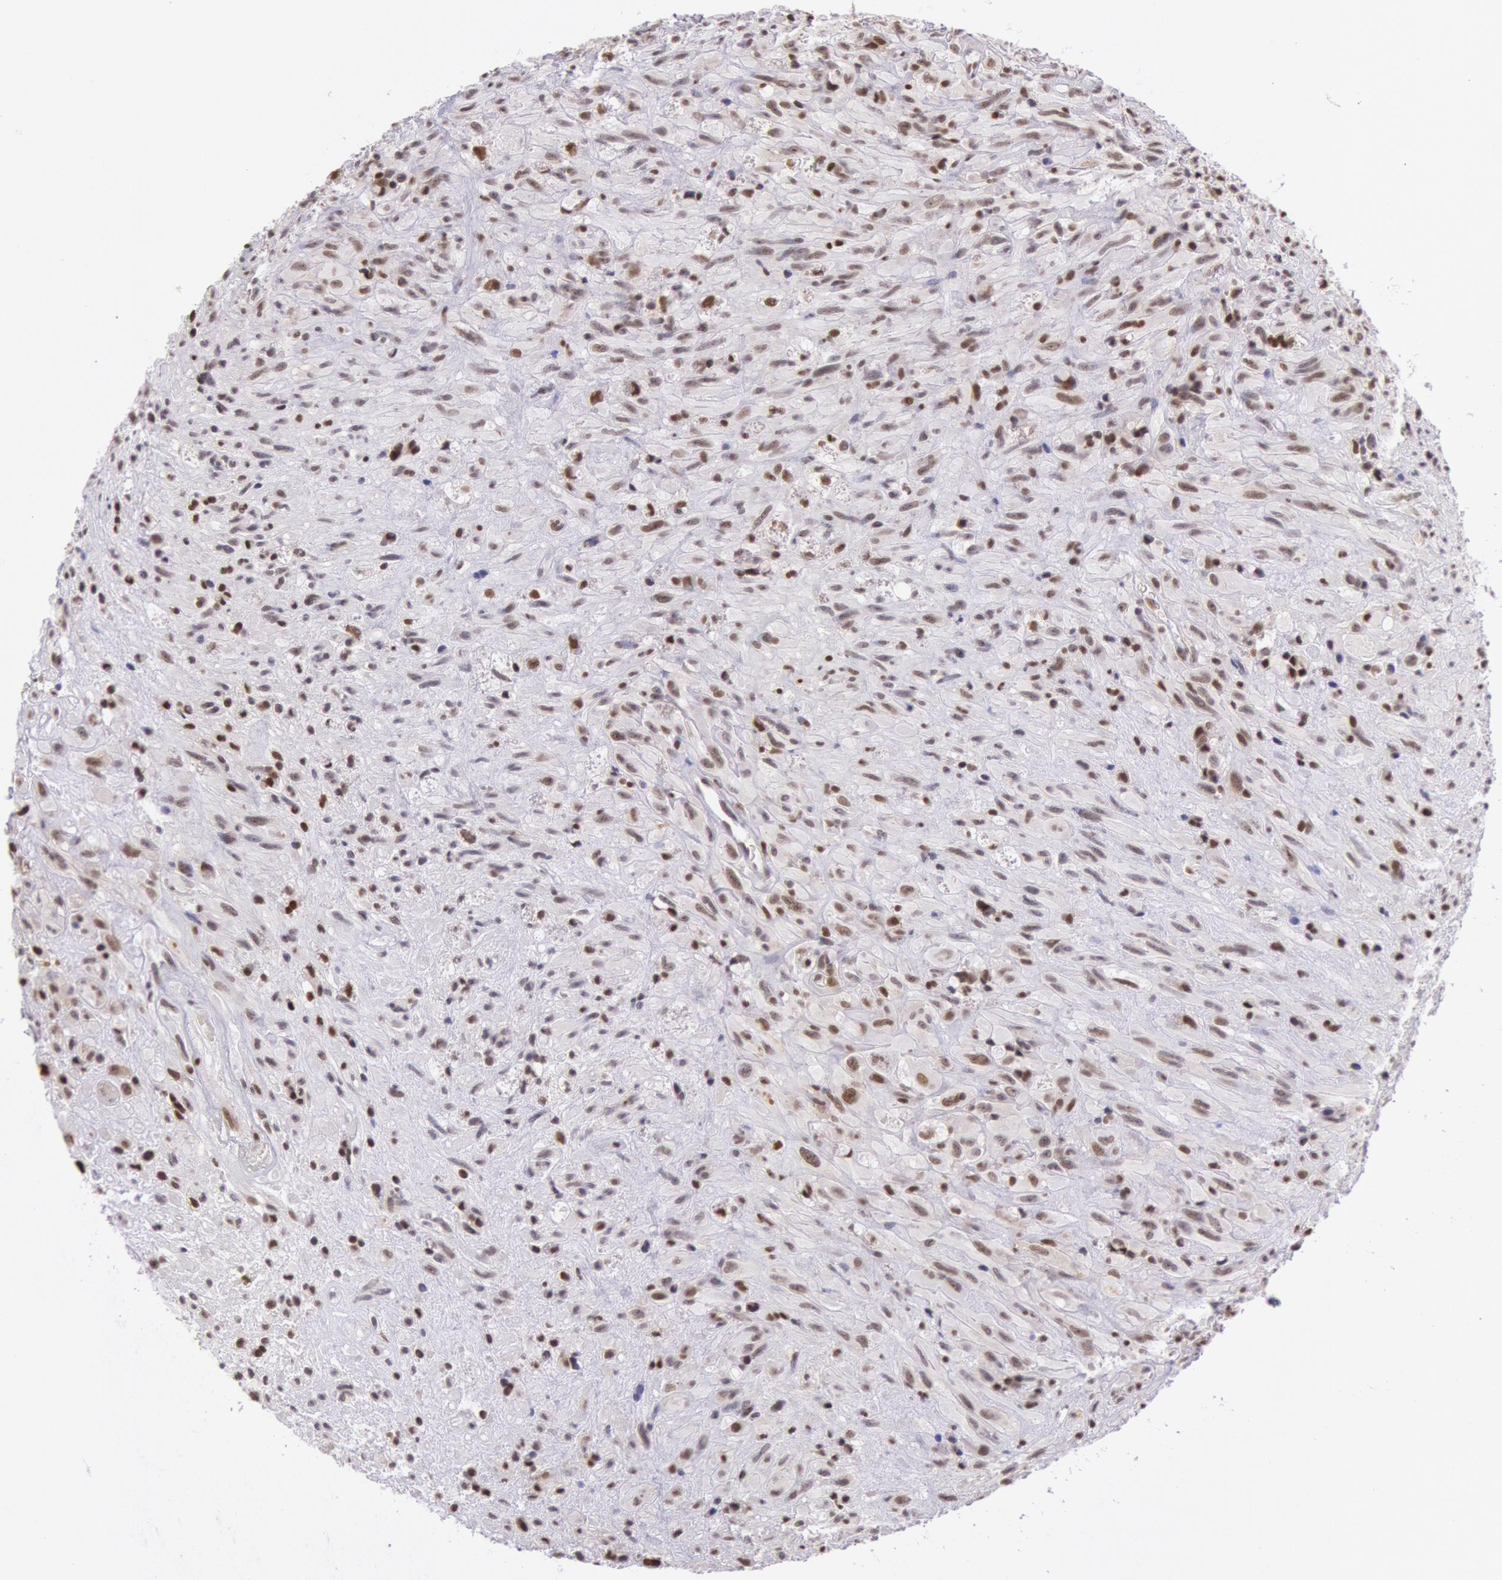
{"staining": {"intensity": "moderate", "quantity": ">75%", "location": "nuclear"}, "tissue": "glioma", "cell_type": "Tumor cells", "image_type": "cancer", "snomed": [{"axis": "morphology", "description": "Glioma, malignant, High grade"}, {"axis": "topography", "description": "Brain"}], "caption": "Immunohistochemistry of glioma displays medium levels of moderate nuclear staining in about >75% of tumor cells.", "gene": "ESS2", "patient": {"sex": "male", "age": 48}}